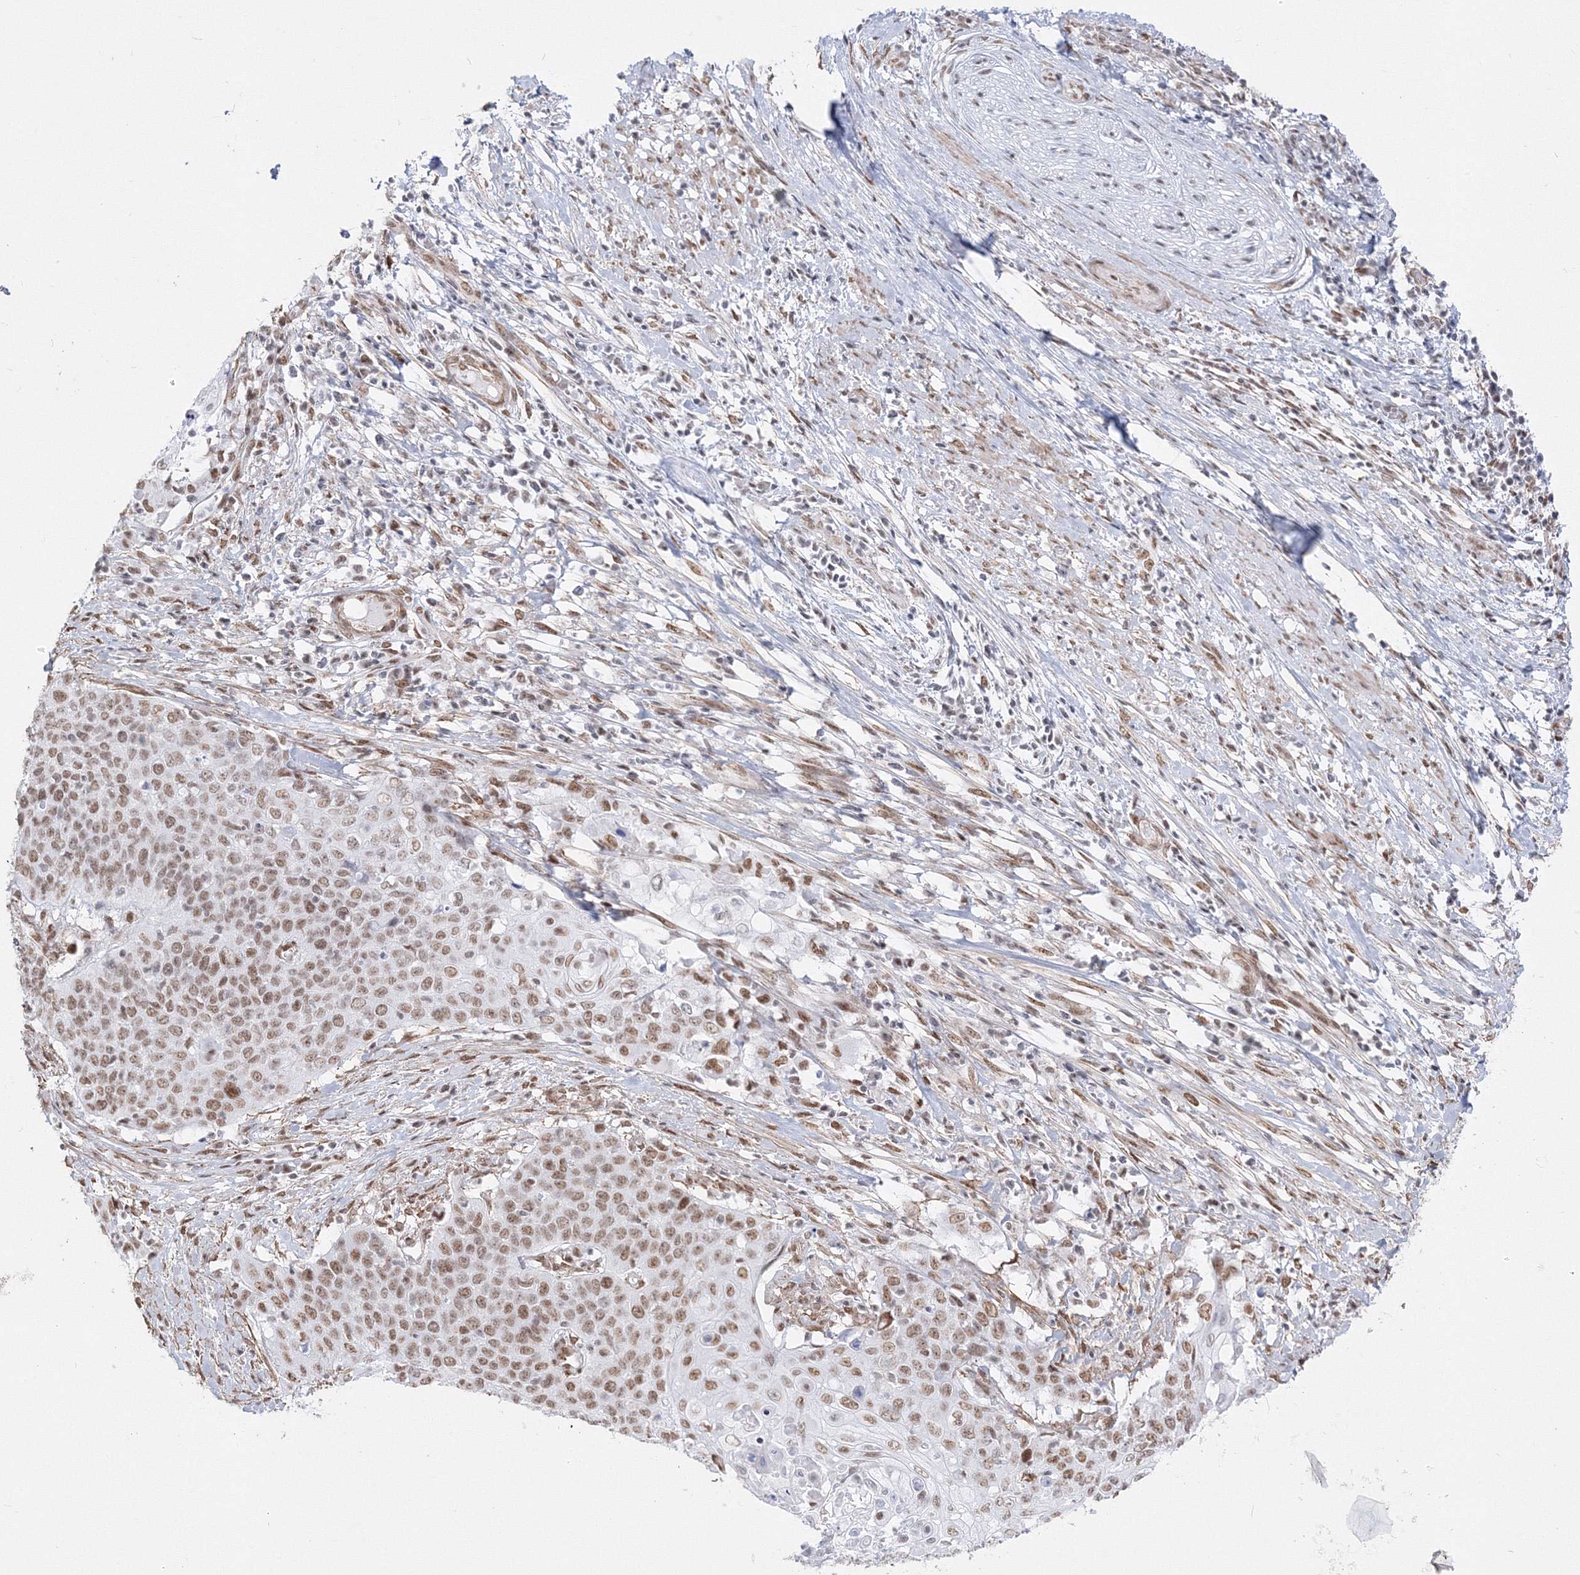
{"staining": {"intensity": "moderate", "quantity": ">75%", "location": "nuclear"}, "tissue": "cervical cancer", "cell_type": "Tumor cells", "image_type": "cancer", "snomed": [{"axis": "morphology", "description": "Squamous cell carcinoma, NOS"}, {"axis": "topography", "description": "Cervix"}], "caption": "Immunohistochemistry (IHC) of cervical cancer exhibits medium levels of moderate nuclear positivity in about >75% of tumor cells. (DAB IHC with brightfield microscopy, high magnification).", "gene": "ZNF638", "patient": {"sex": "female", "age": 39}}